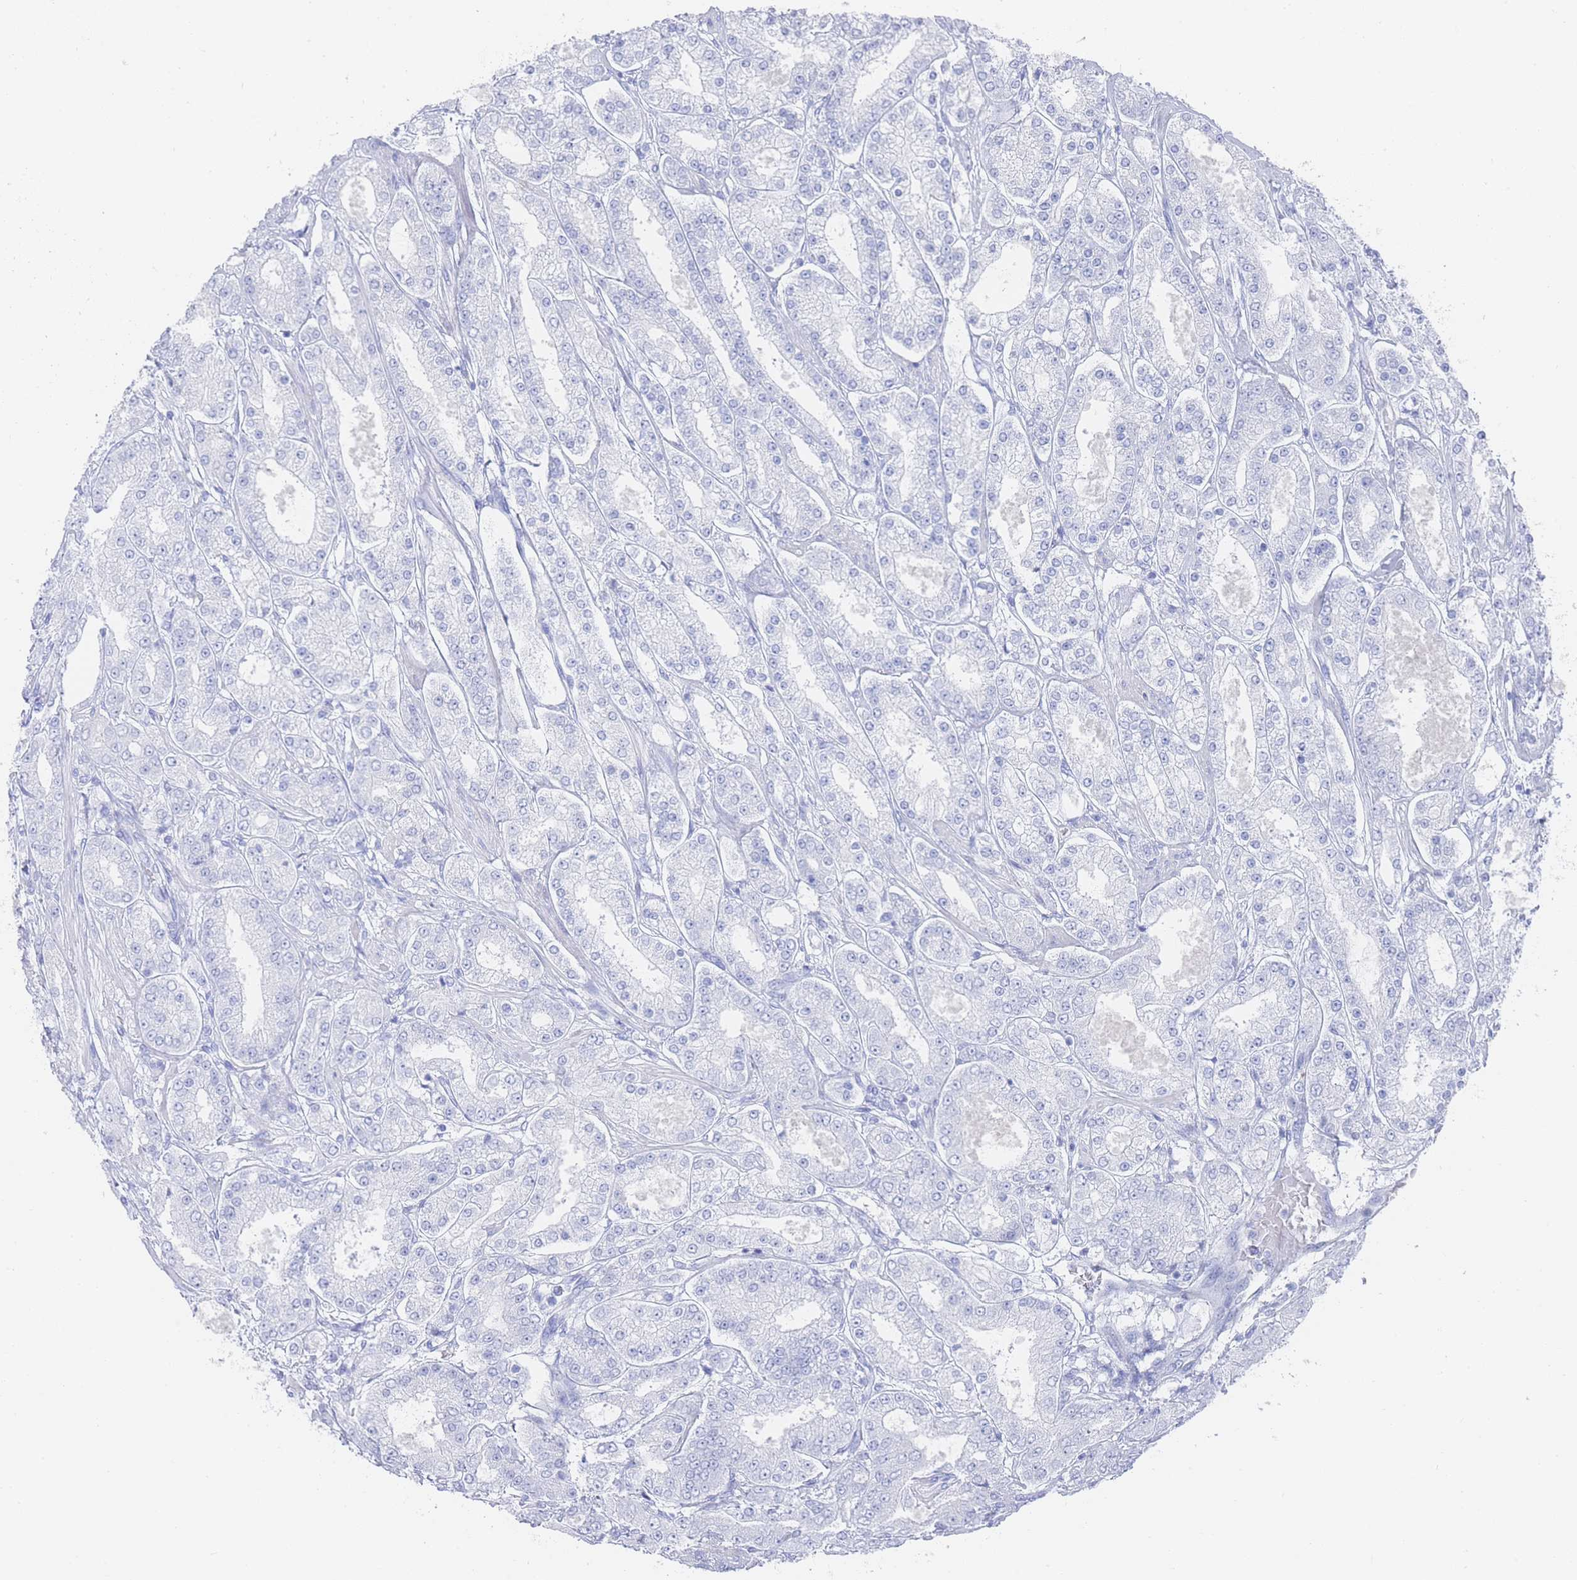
{"staining": {"intensity": "negative", "quantity": "none", "location": "none"}, "tissue": "prostate cancer", "cell_type": "Tumor cells", "image_type": "cancer", "snomed": [{"axis": "morphology", "description": "Adenocarcinoma, High grade"}, {"axis": "topography", "description": "Prostate"}], "caption": "A photomicrograph of prostate cancer (adenocarcinoma (high-grade)) stained for a protein displays no brown staining in tumor cells.", "gene": "LRRC37A", "patient": {"sex": "male", "age": 68}}